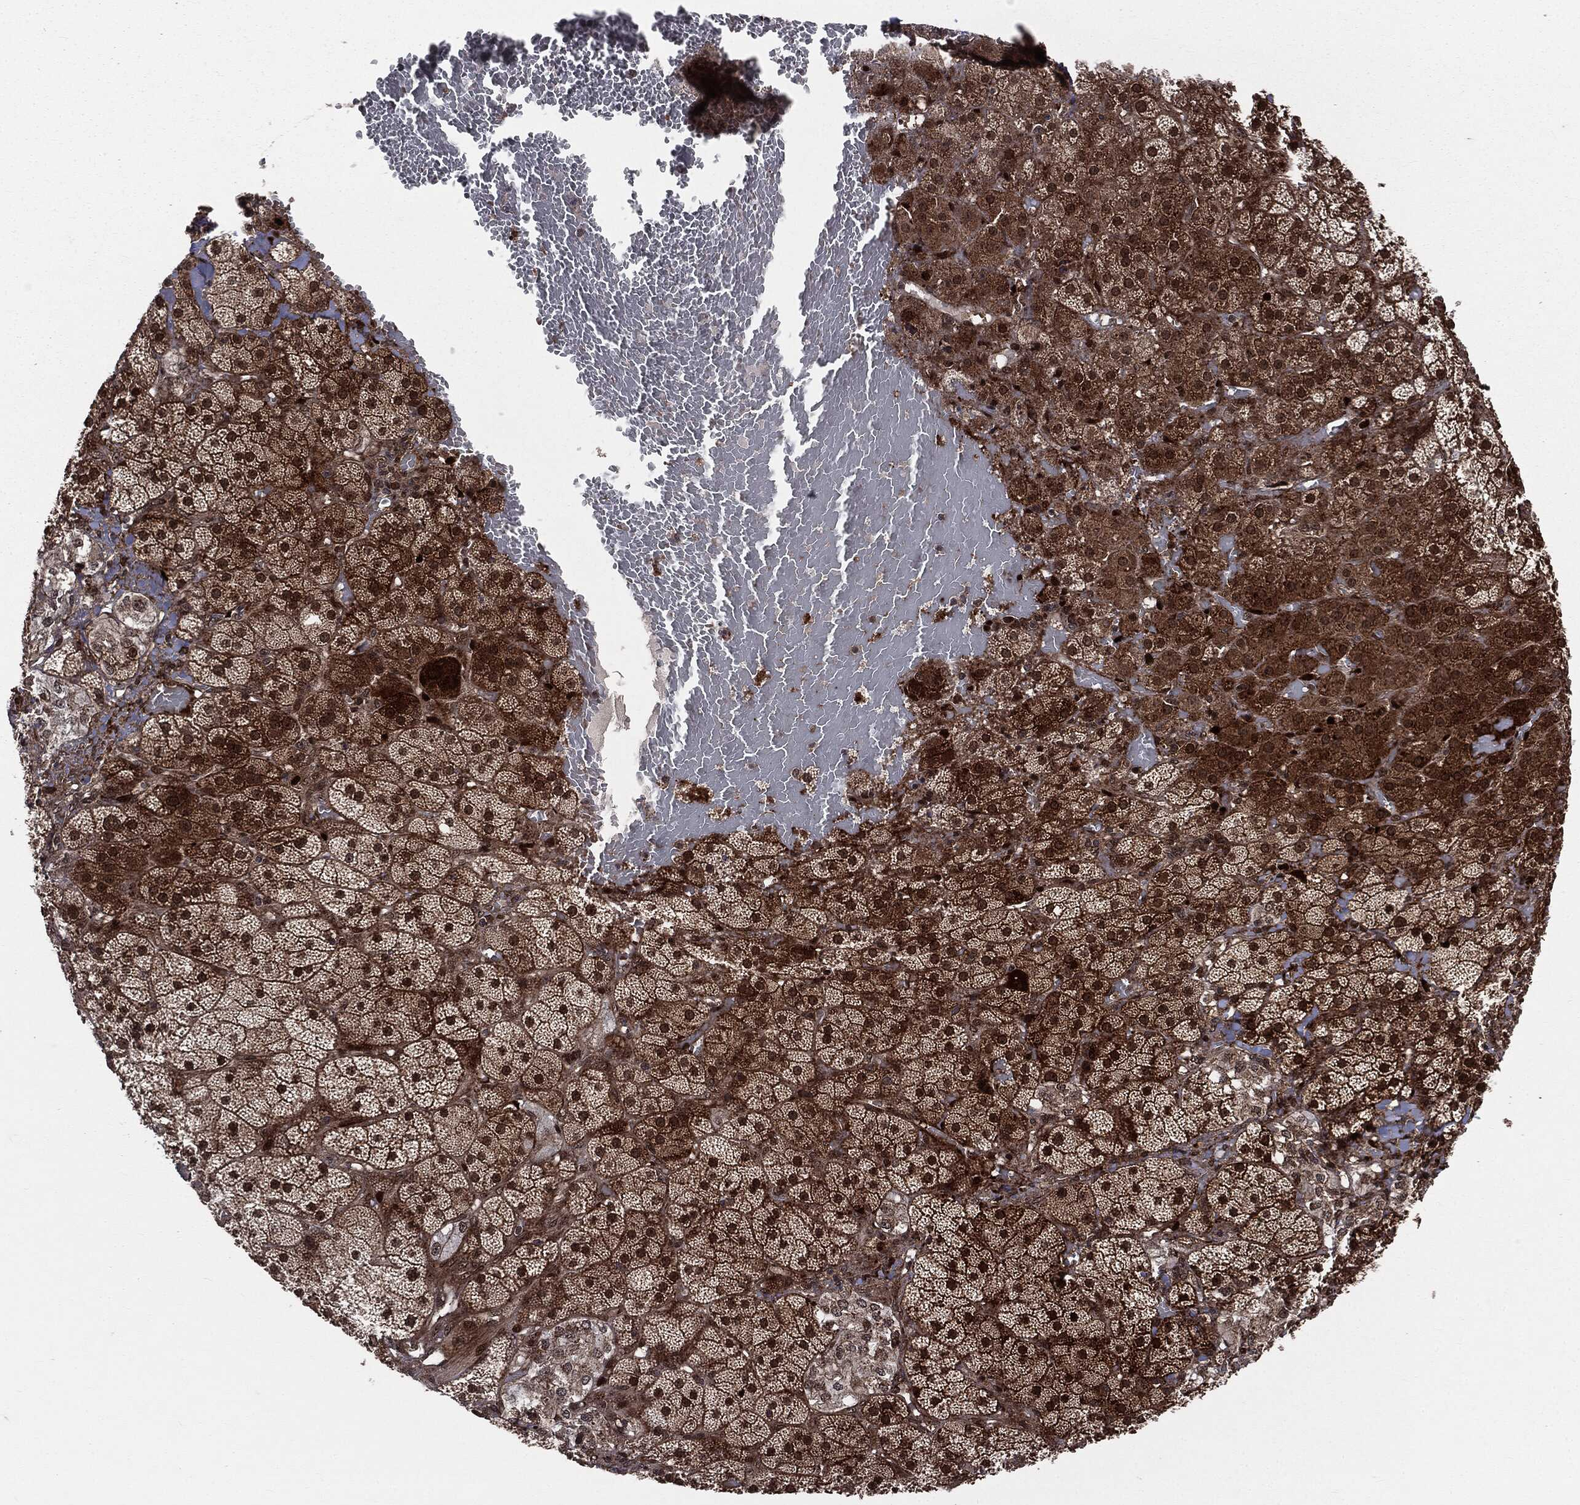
{"staining": {"intensity": "strong", "quantity": ">75%", "location": "cytoplasmic/membranous,nuclear"}, "tissue": "adrenal gland", "cell_type": "Glandular cells", "image_type": "normal", "snomed": [{"axis": "morphology", "description": "Normal tissue, NOS"}, {"axis": "topography", "description": "Adrenal gland"}], "caption": "The immunohistochemical stain labels strong cytoplasmic/membranous,nuclear positivity in glandular cells of benign adrenal gland.", "gene": "SMAD4", "patient": {"sex": "male", "age": 57}}